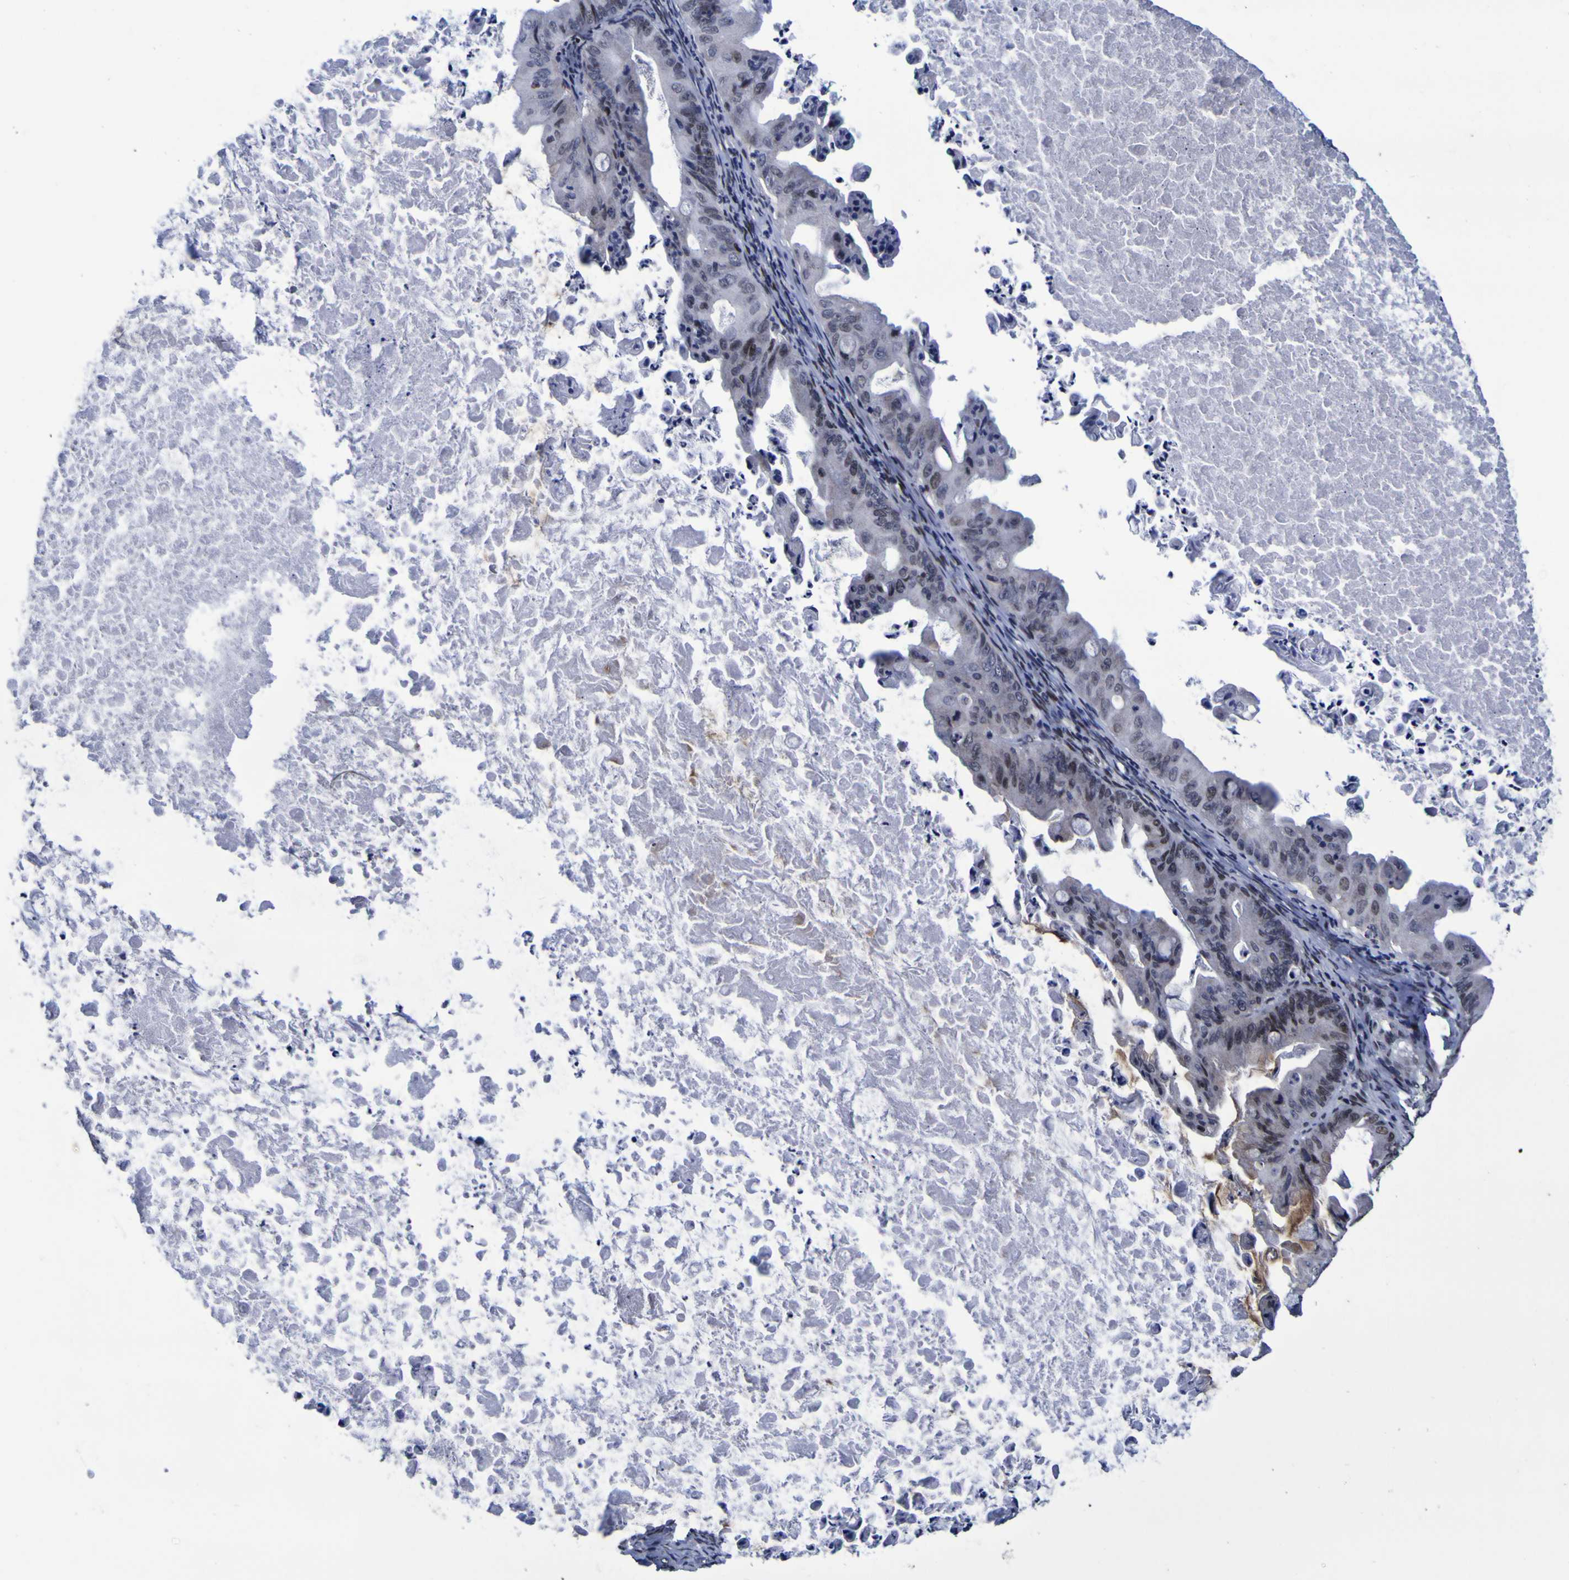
{"staining": {"intensity": "strong", "quantity": "<25%", "location": "cytoplasmic/membranous,nuclear"}, "tissue": "ovarian cancer", "cell_type": "Tumor cells", "image_type": "cancer", "snomed": [{"axis": "morphology", "description": "Cystadenocarcinoma, mucinous, NOS"}, {"axis": "topography", "description": "Ovary"}], "caption": "A brown stain highlights strong cytoplasmic/membranous and nuclear staining of a protein in ovarian cancer tumor cells.", "gene": "MBD3", "patient": {"sex": "female", "age": 37}}